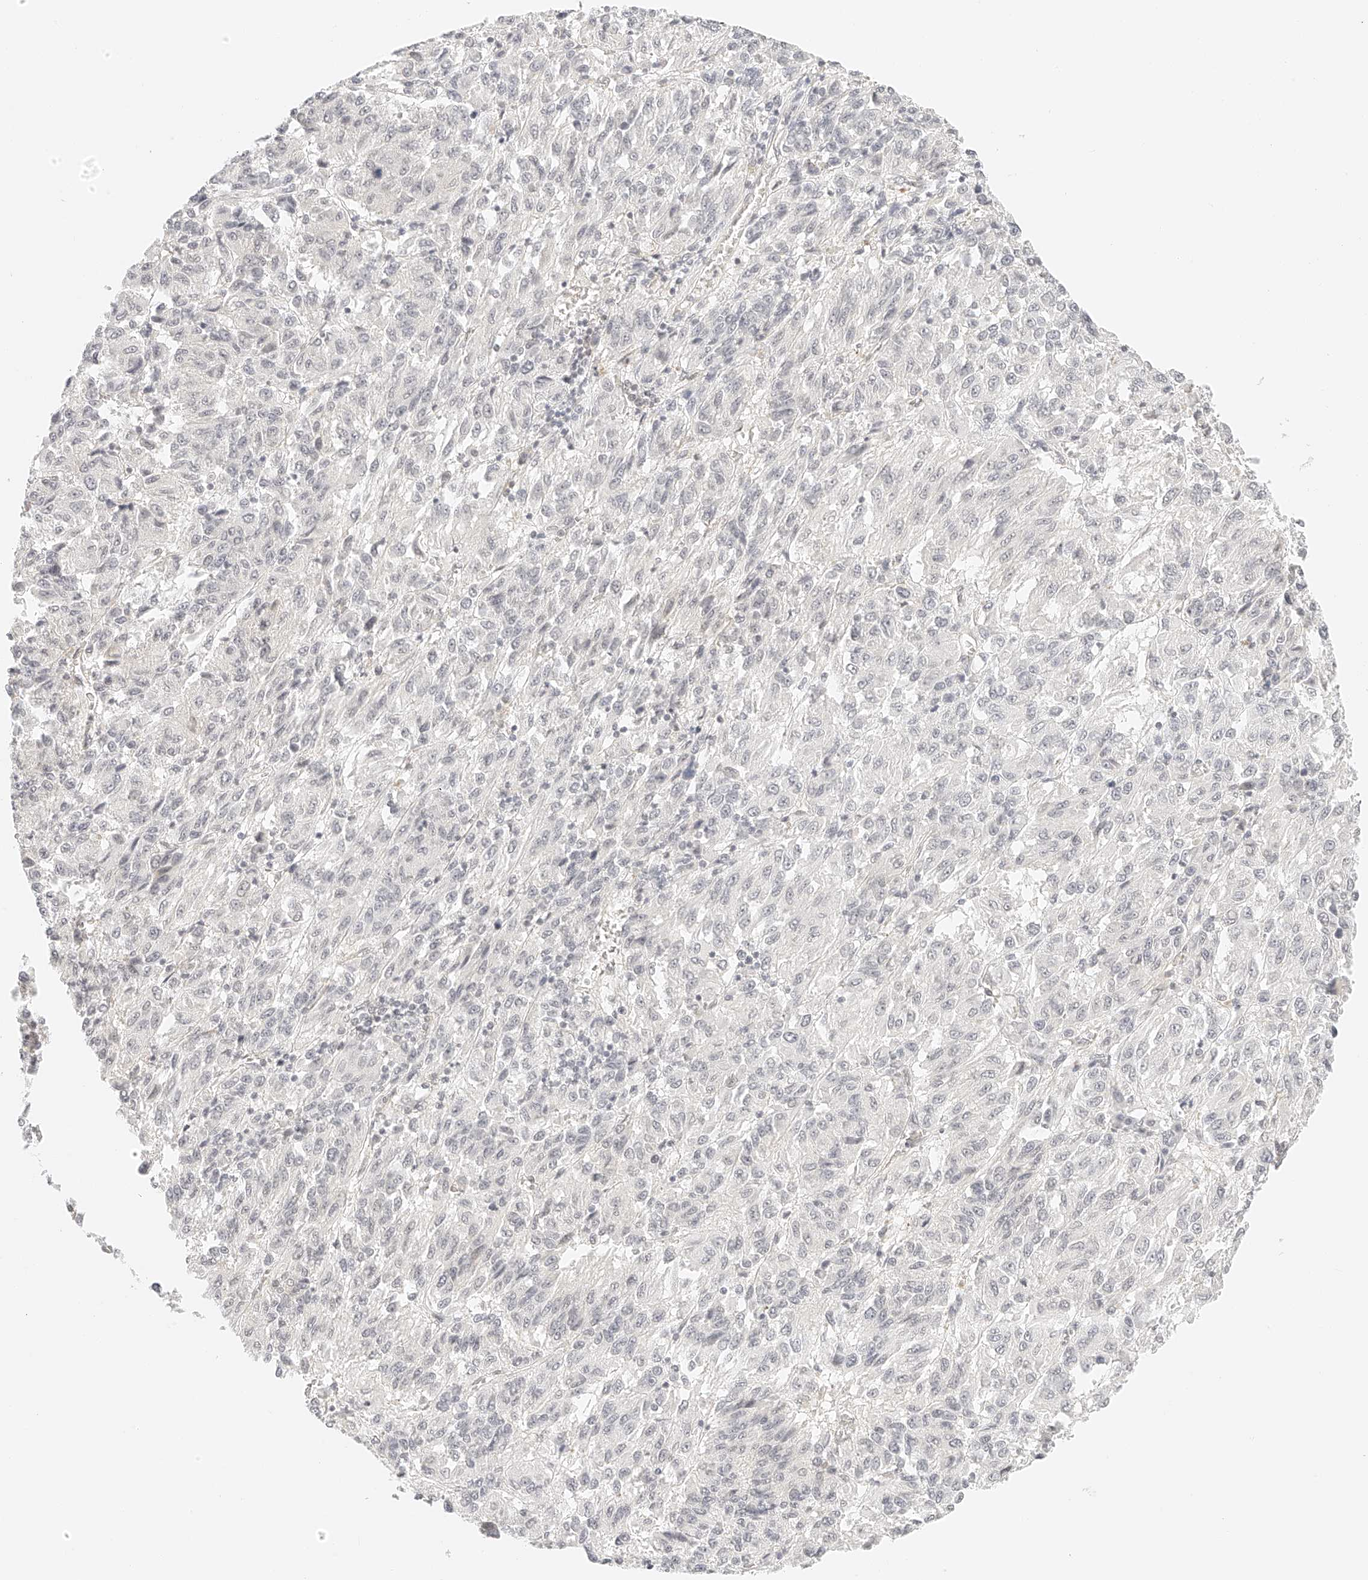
{"staining": {"intensity": "negative", "quantity": "none", "location": "none"}, "tissue": "melanoma", "cell_type": "Tumor cells", "image_type": "cancer", "snomed": [{"axis": "morphology", "description": "Malignant melanoma, Metastatic site"}, {"axis": "topography", "description": "Lung"}], "caption": "Image shows no protein expression in tumor cells of malignant melanoma (metastatic site) tissue.", "gene": "ZFP69", "patient": {"sex": "male", "age": 64}}